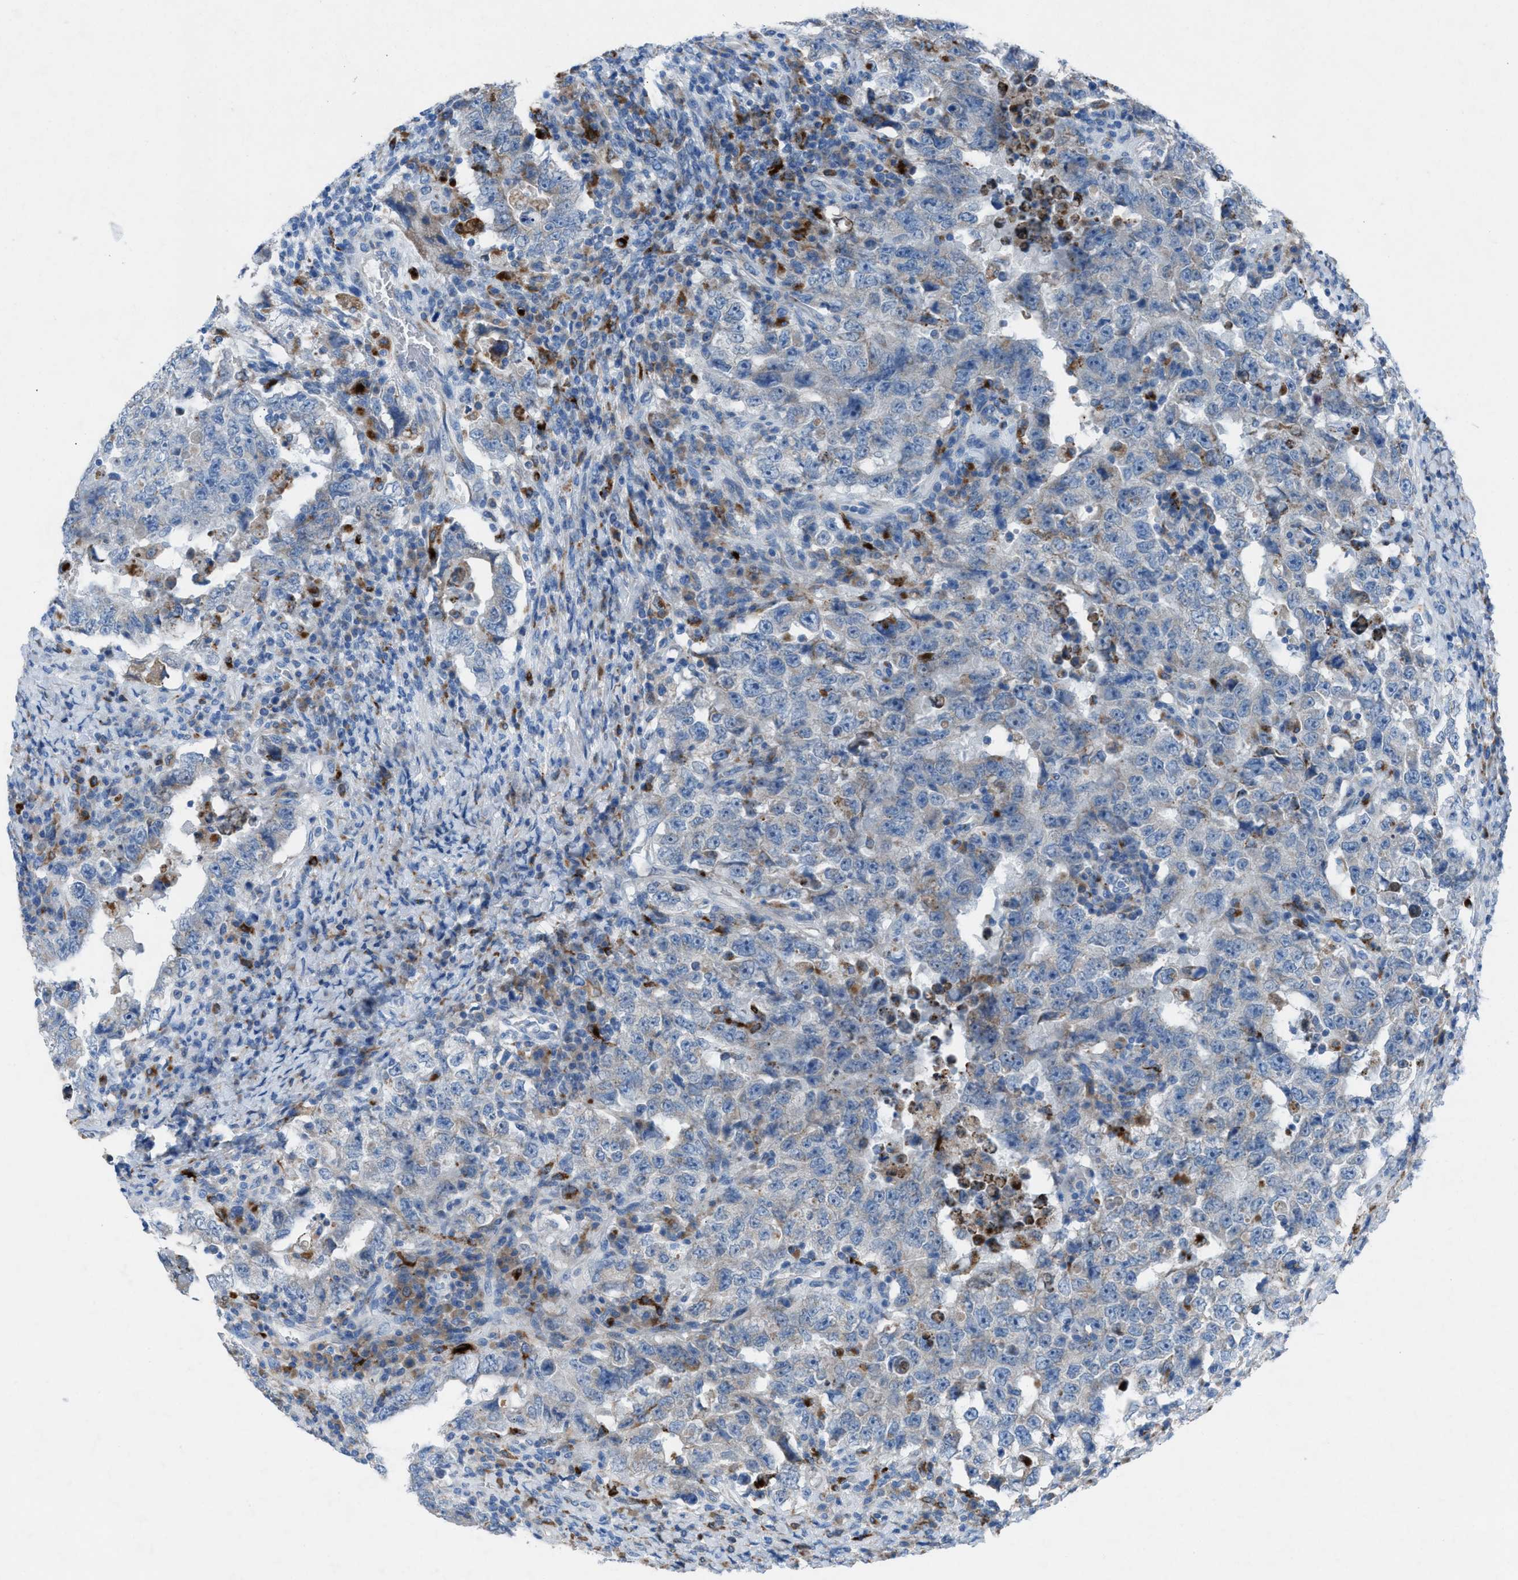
{"staining": {"intensity": "negative", "quantity": "none", "location": "none"}, "tissue": "testis cancer", "cell_type": "Tumor cells", "image_type": "cancer", "snomed": [{"axis": "morphology", "description": "Carcinoma, Embryonal, NOS"}, {"axis": "topography", "description": "Testis"}], "caption": "IHC of testis cancer demonstrates no staining in tumor cells.", "gene": "CD1B", "patient": {"sex": "male", "age": 26}}